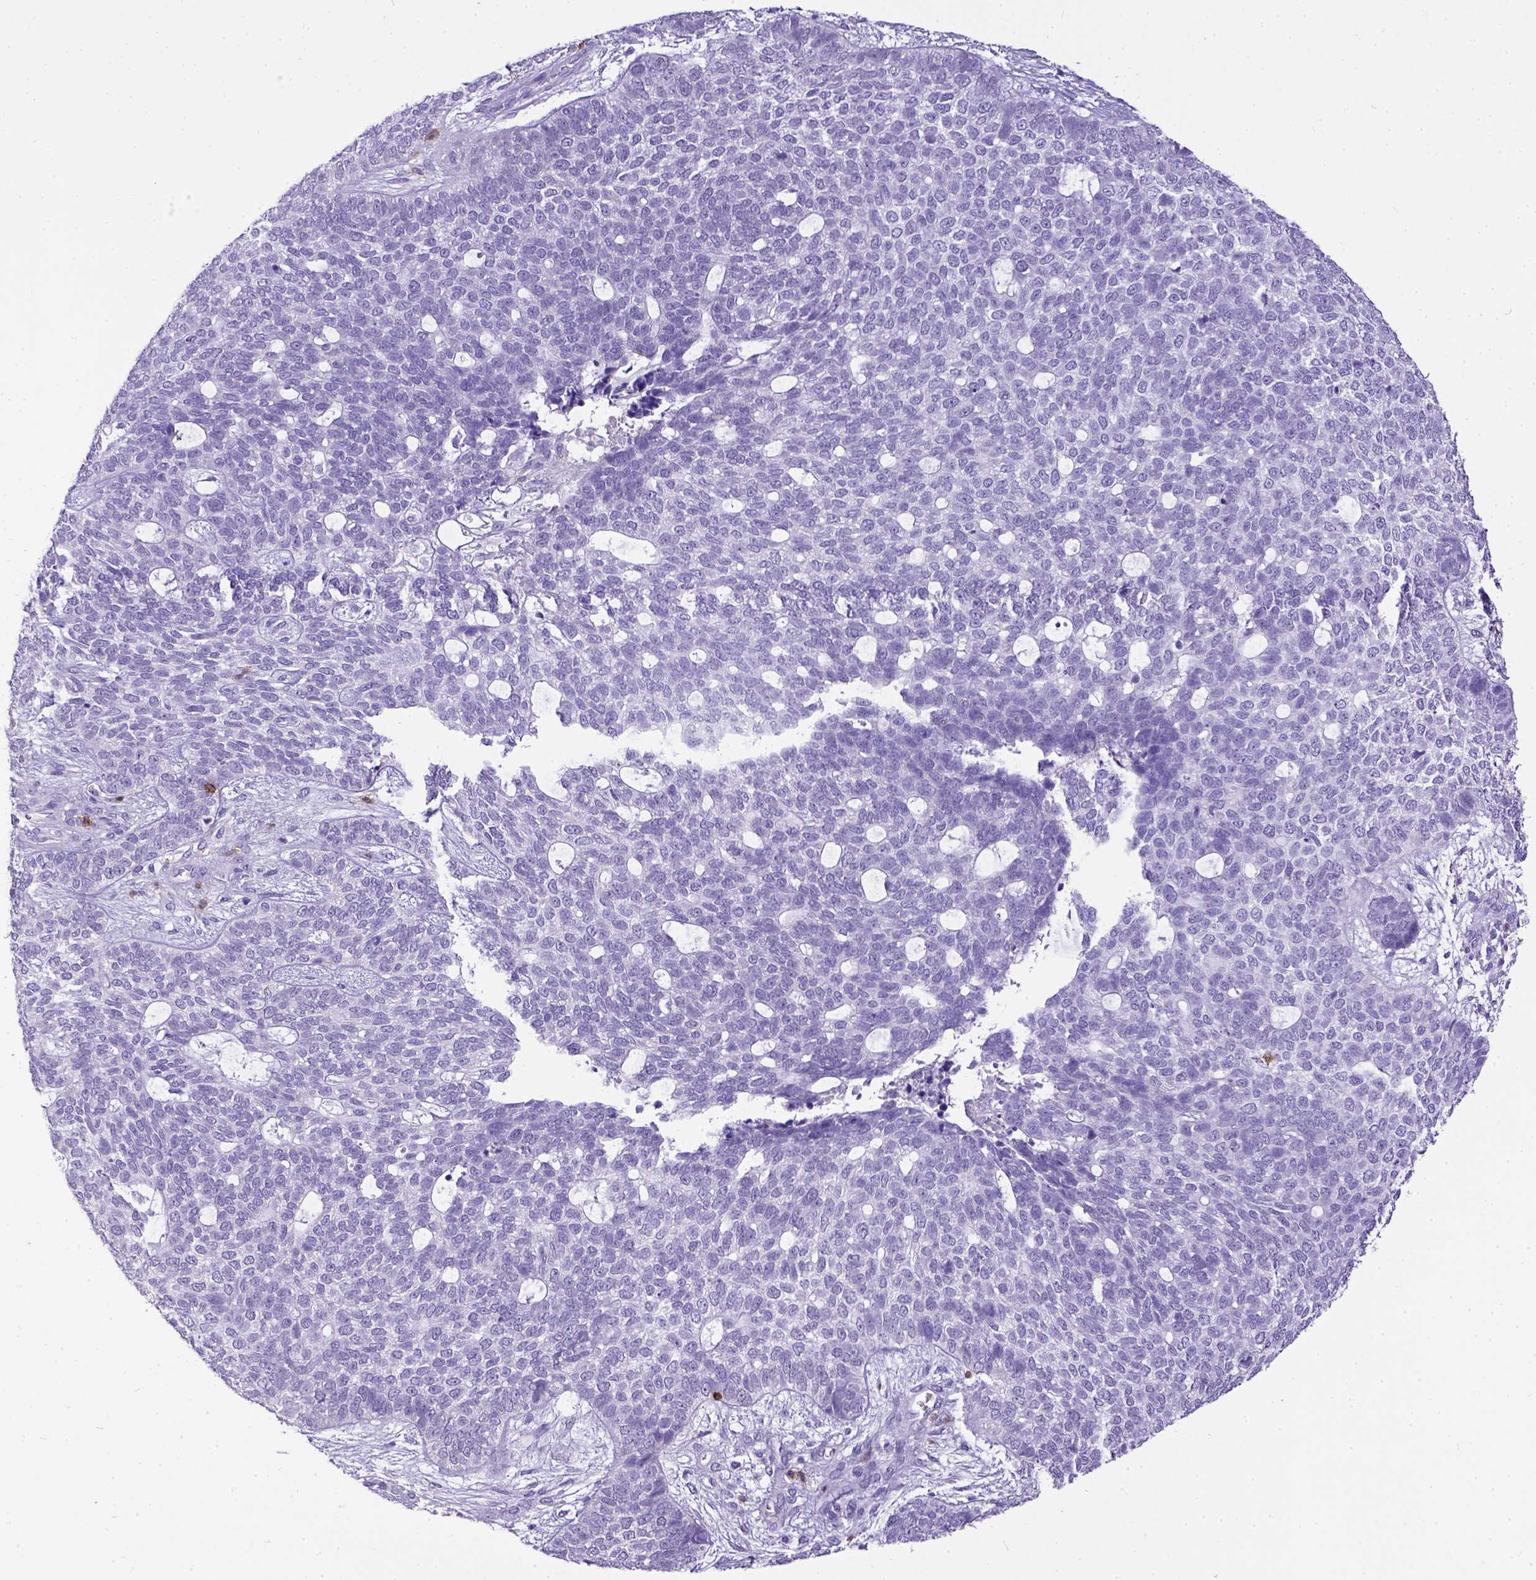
{"staining": {"intensity": "negative", "quantity": "none", "location": "none"}, "tissue": "skin cancer", "cell_type": "Tumor cells", "image_type": "cancer", "snomed": [{"axis": "morphology", "description": "Basal cell carcinoma"}, {"axis": "topography", "description": "Skin"}], "caption": "Micrograph shows no protein expression in tumor cells of skin cancer tissue.", "gene": "CD3E", "patient": {"sex": "female", "age": 69}}